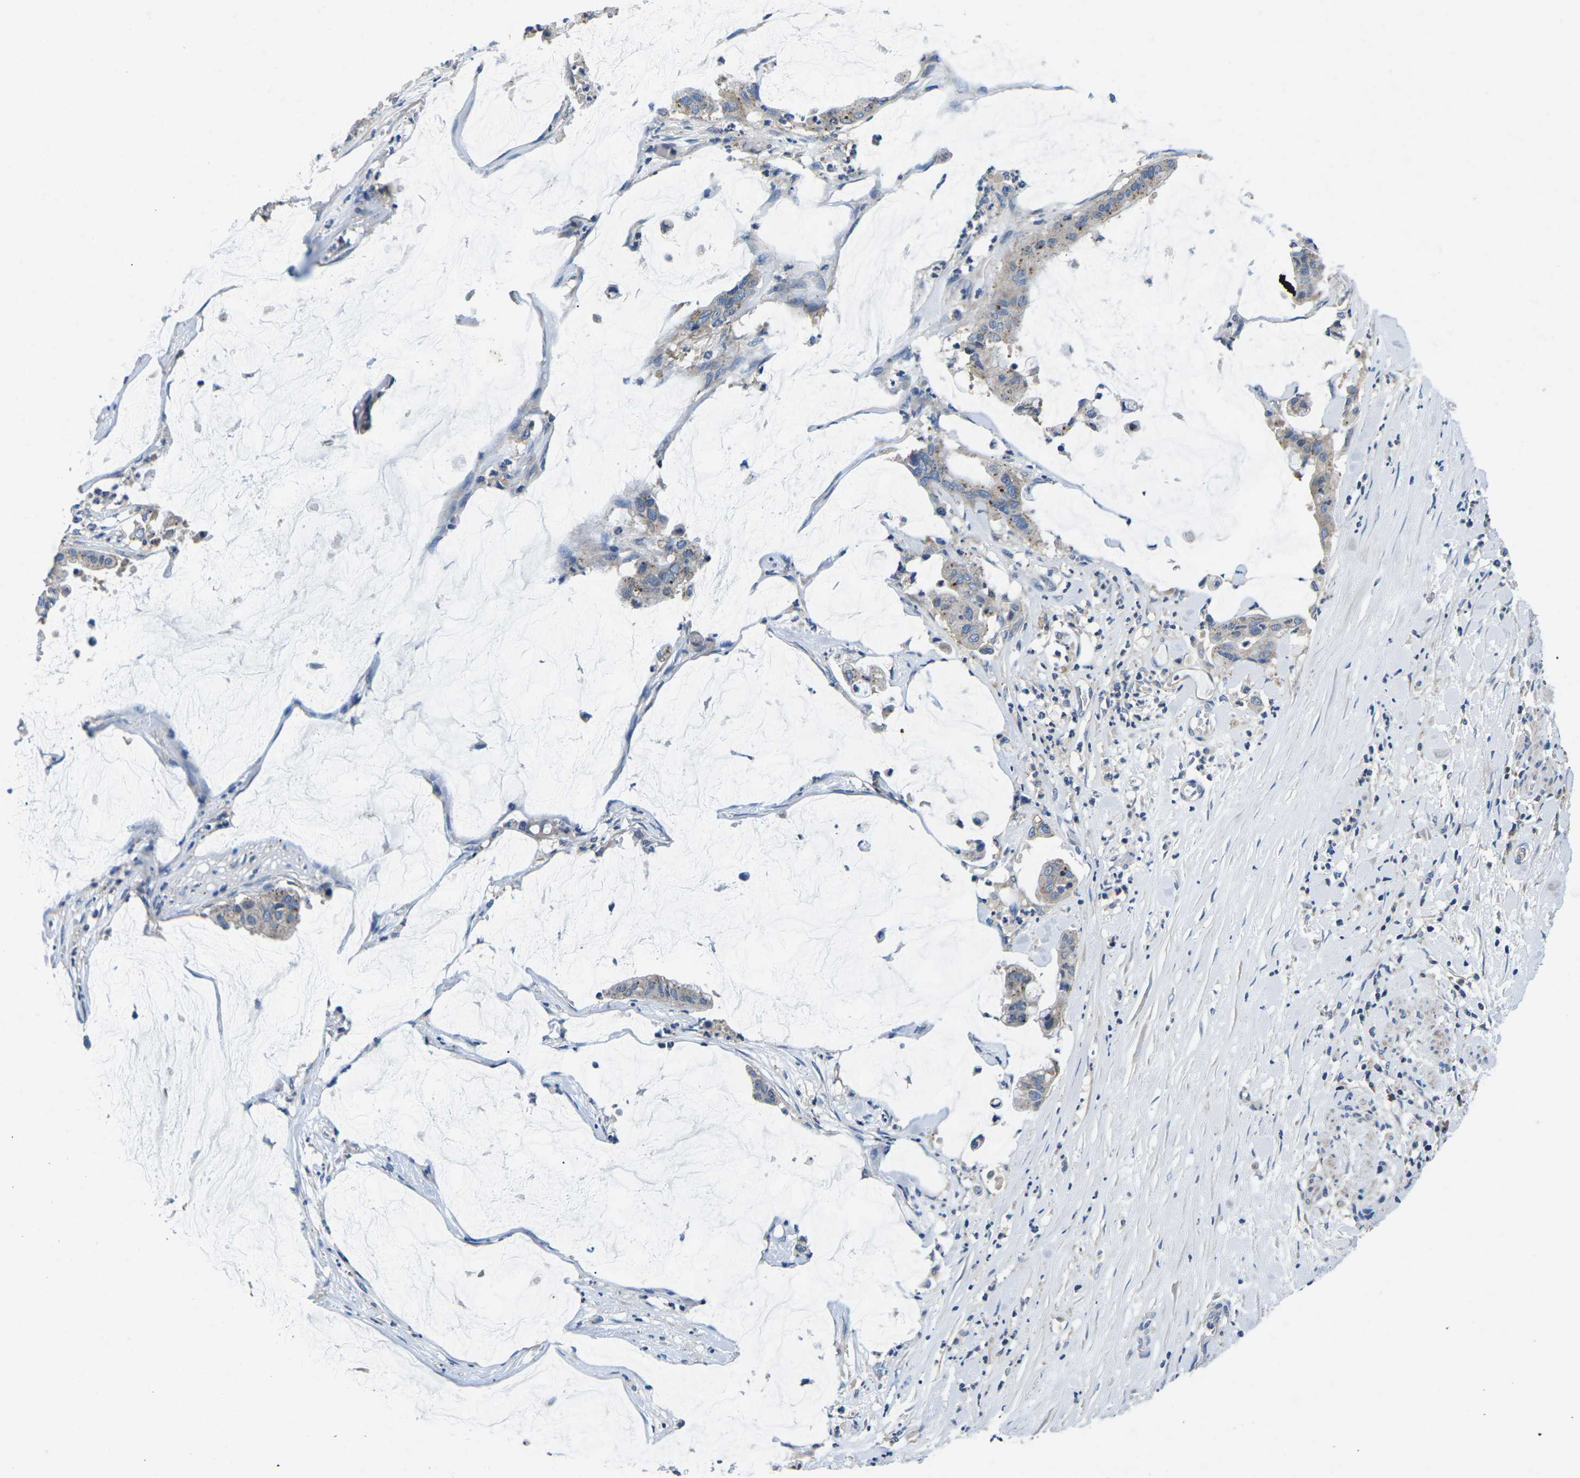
{"staining": {"intensity": "weak", "quantity": ">75%", "location": "cytoplasmic/membranous"}, "tissue": "pancreatic cancer", "cell_type": "Tumor cells", "image_type": "cancer", "snomed": [{"axis": "morphology", "description": "Adenocarcinoma, NOS"}, {"axis": "topography", "description": "Pancreas"}], "caption": "Adenocarcinoma (pancreatic) stained with IHC reveals weak cytoplasmic/membranous staining in approximately >75% of tumor cells. The staining was performed using DAB, with brown indicating positive protein expression. Nuclei are stained blue with hematoxylin.", "gene": "PDCD6IP", "patient": {"sex": "male", "age": 41}}